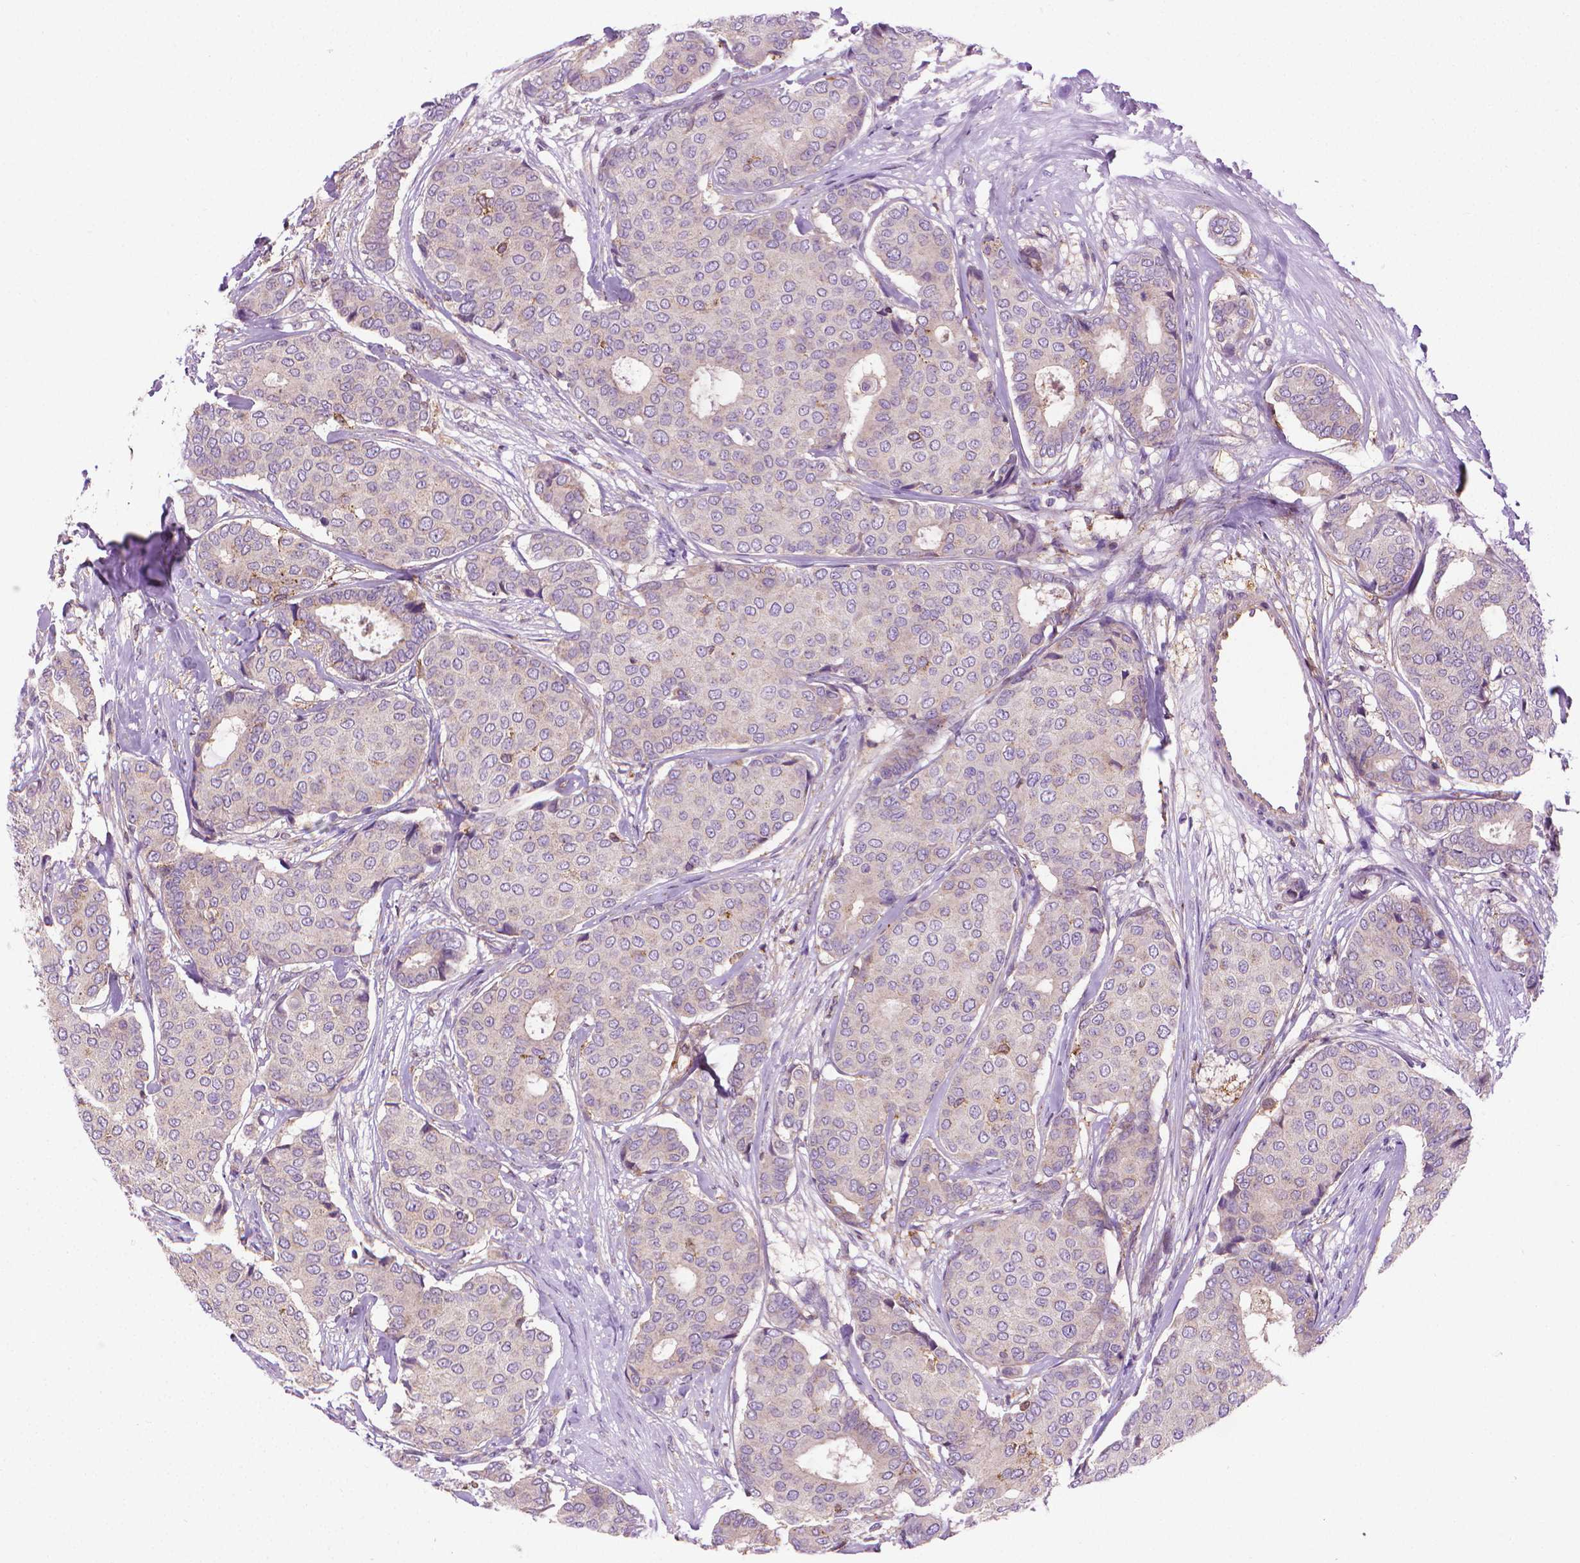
{"staining": {"intensity": "negative", "quantity": "none", "location": "none"}, "tissue": "breast cancer", "cell_type": "Tumor cells", "image_type": "cancer", "snomed": [{"axis": "morphology", "description": "Duct carcinoma"}, {"axis": "topography", "description": "Breast"}], "caption": "Immunohistochemistry histopathology image of intraductal carcinoma (breast) stained for a protein (brown), which demonstrates no positivity in tumor cells.", "gene": "SLC51B", "patient": {"sex": "female", "age": 75}}